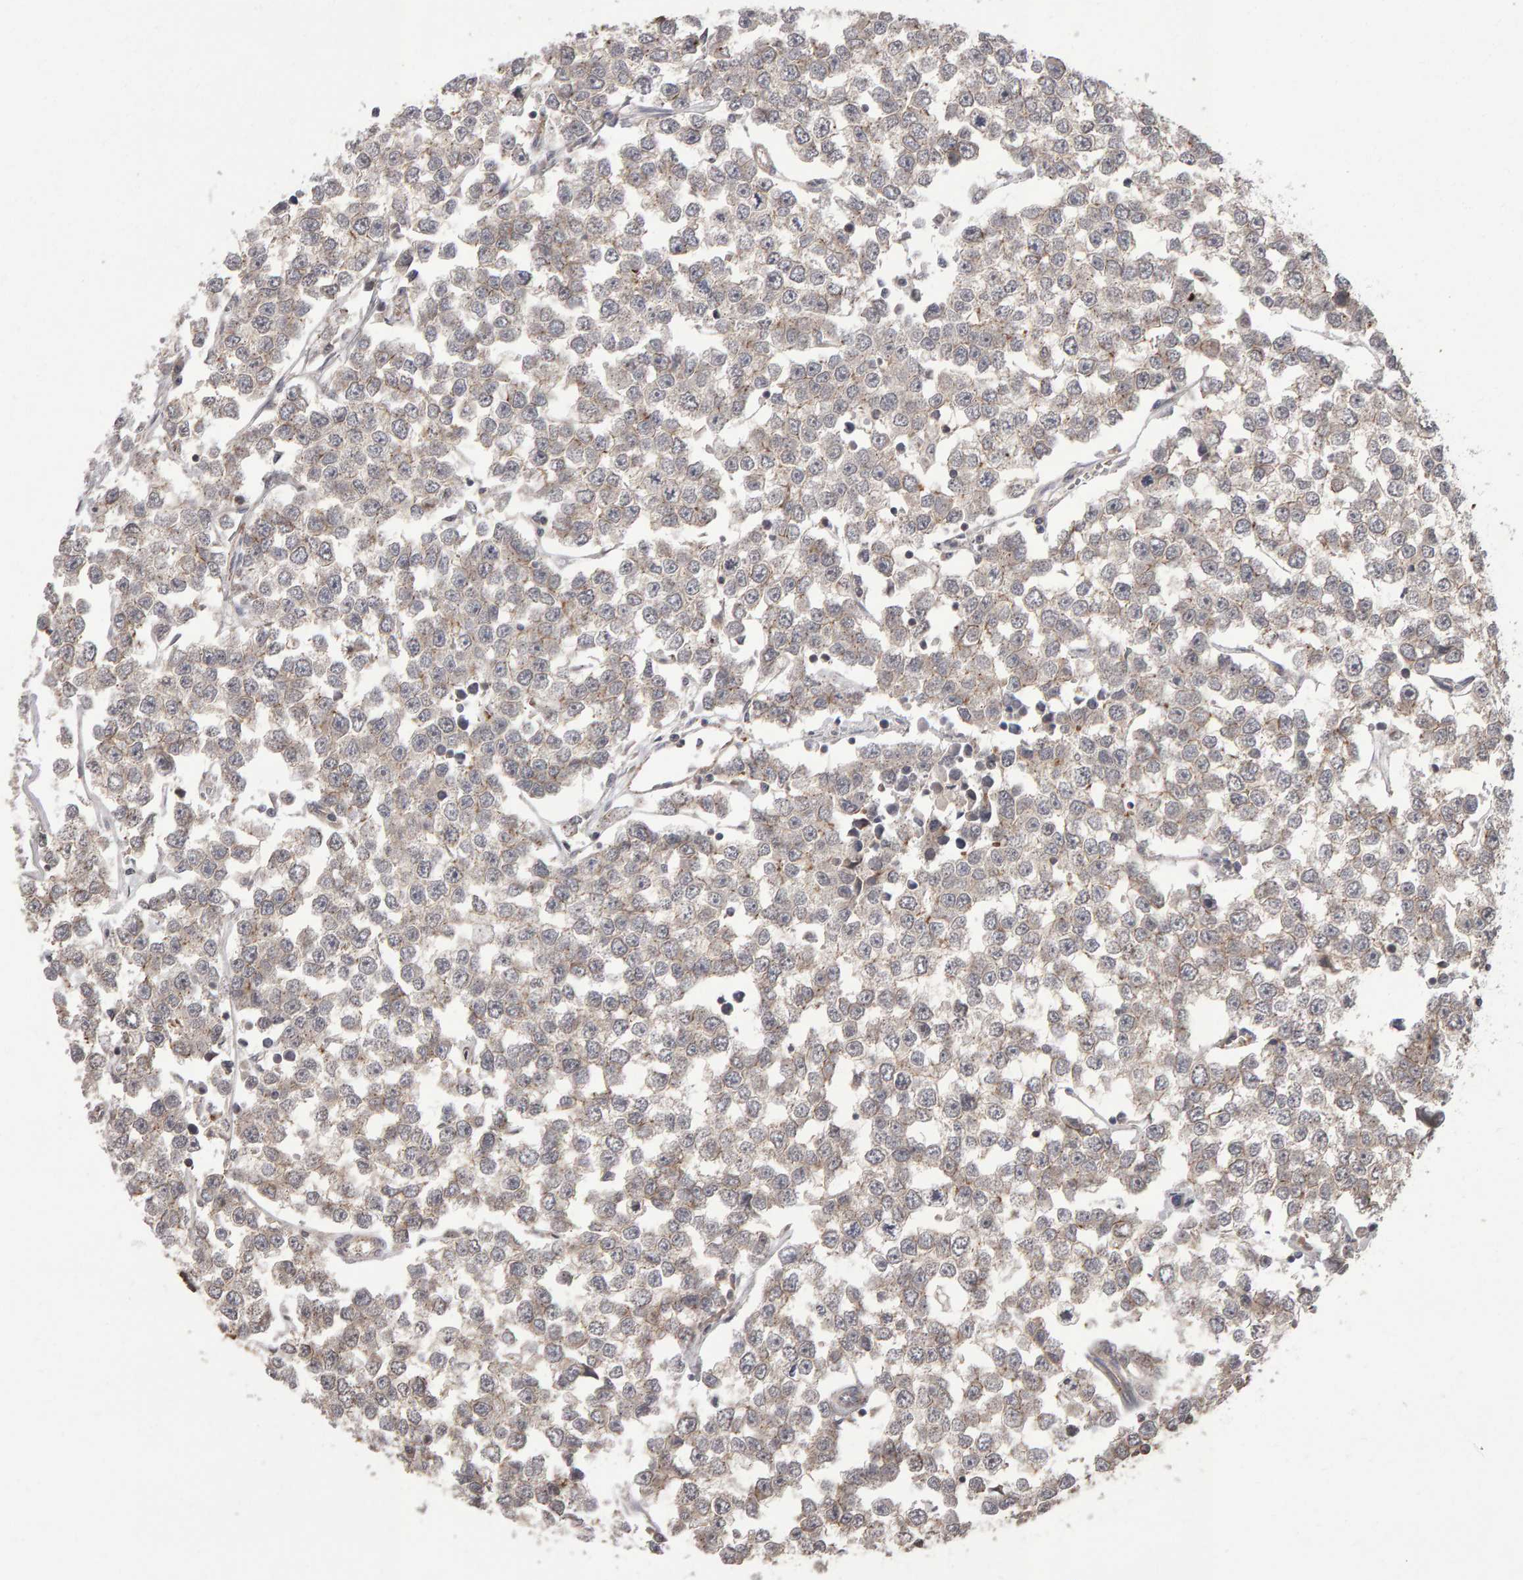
{"staining": {"intensity": "weak", "quantity": "<25%", "location": "cytoplasmic/membranous"}, "tissue": "testis cancer", "cell_type": "Tumor cells", "image_type": "cancer", "snomed": [{"axis": "morphology", "description": "Seminoma, NOS"}, {"axis": "morphology", "description": "Carcinoma, Embryonal, NOS"}, {"axis": "topography", "description": "Testis"}], "caption": "A micrograph of human seminoma (testis) is negative for staining in tumor cells.", "gene": "SCRIB", "patient": {"sex": "male", "age": 52}}